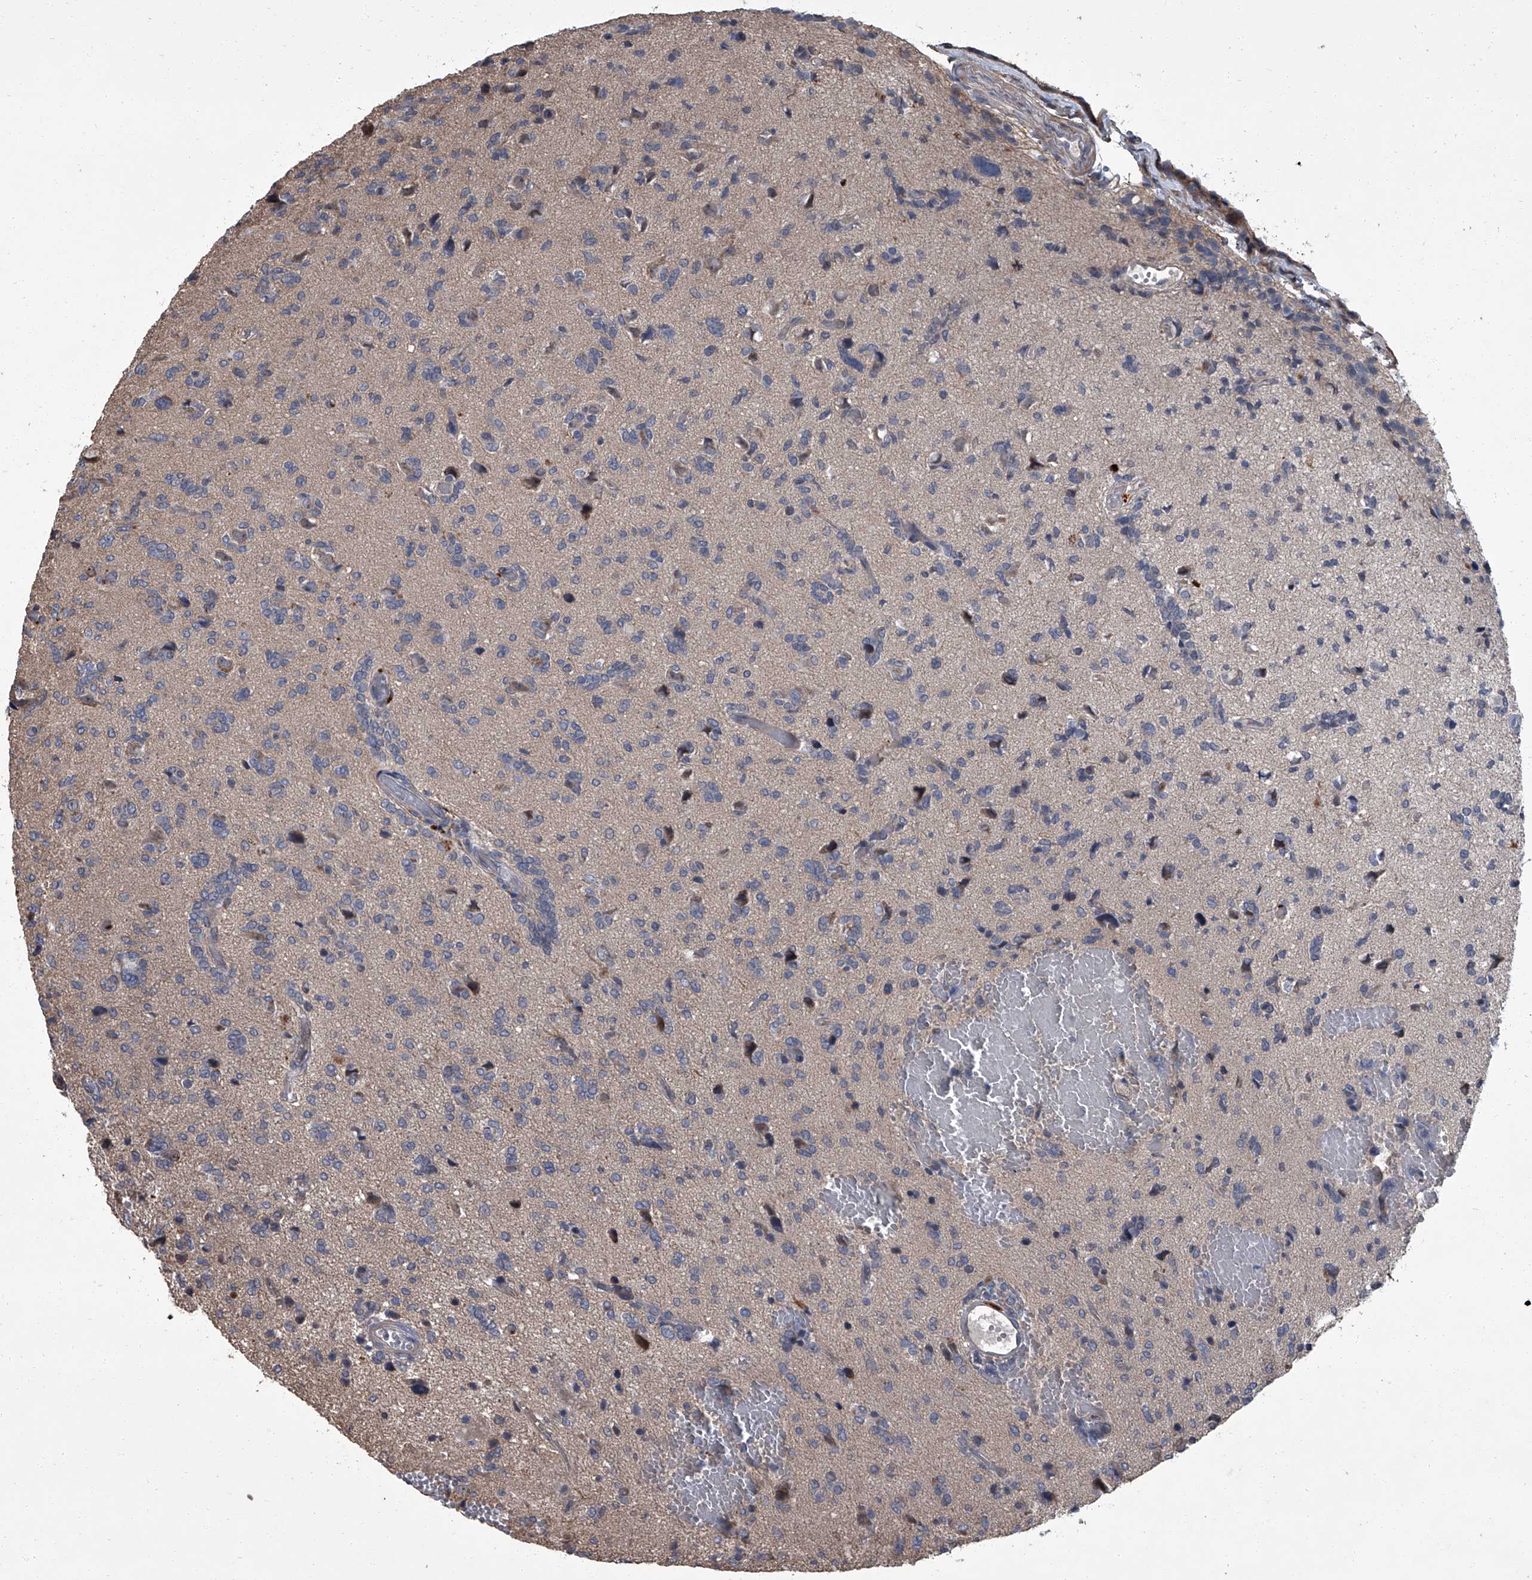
{"staining": {"intensity": "negative", "quantity": "none", "location": "none"}, "tissue": "glioma", "cell_type": "Tumor cells", "image_type": "cancer", "snomed": [{"axis": "morphology", "description": "Glioma, malignant, High grade"}, {"axis": "topography", "description": "Brain"}], "caption": "Immunohistochemistry micrograph of neoplastic tissue: malignant glioma (high-grade) stained with DAB exhibits no significant protein staining in tumor cells.", "gene": "SIRT4", "patient": {"sex": "female", "age": 59}}